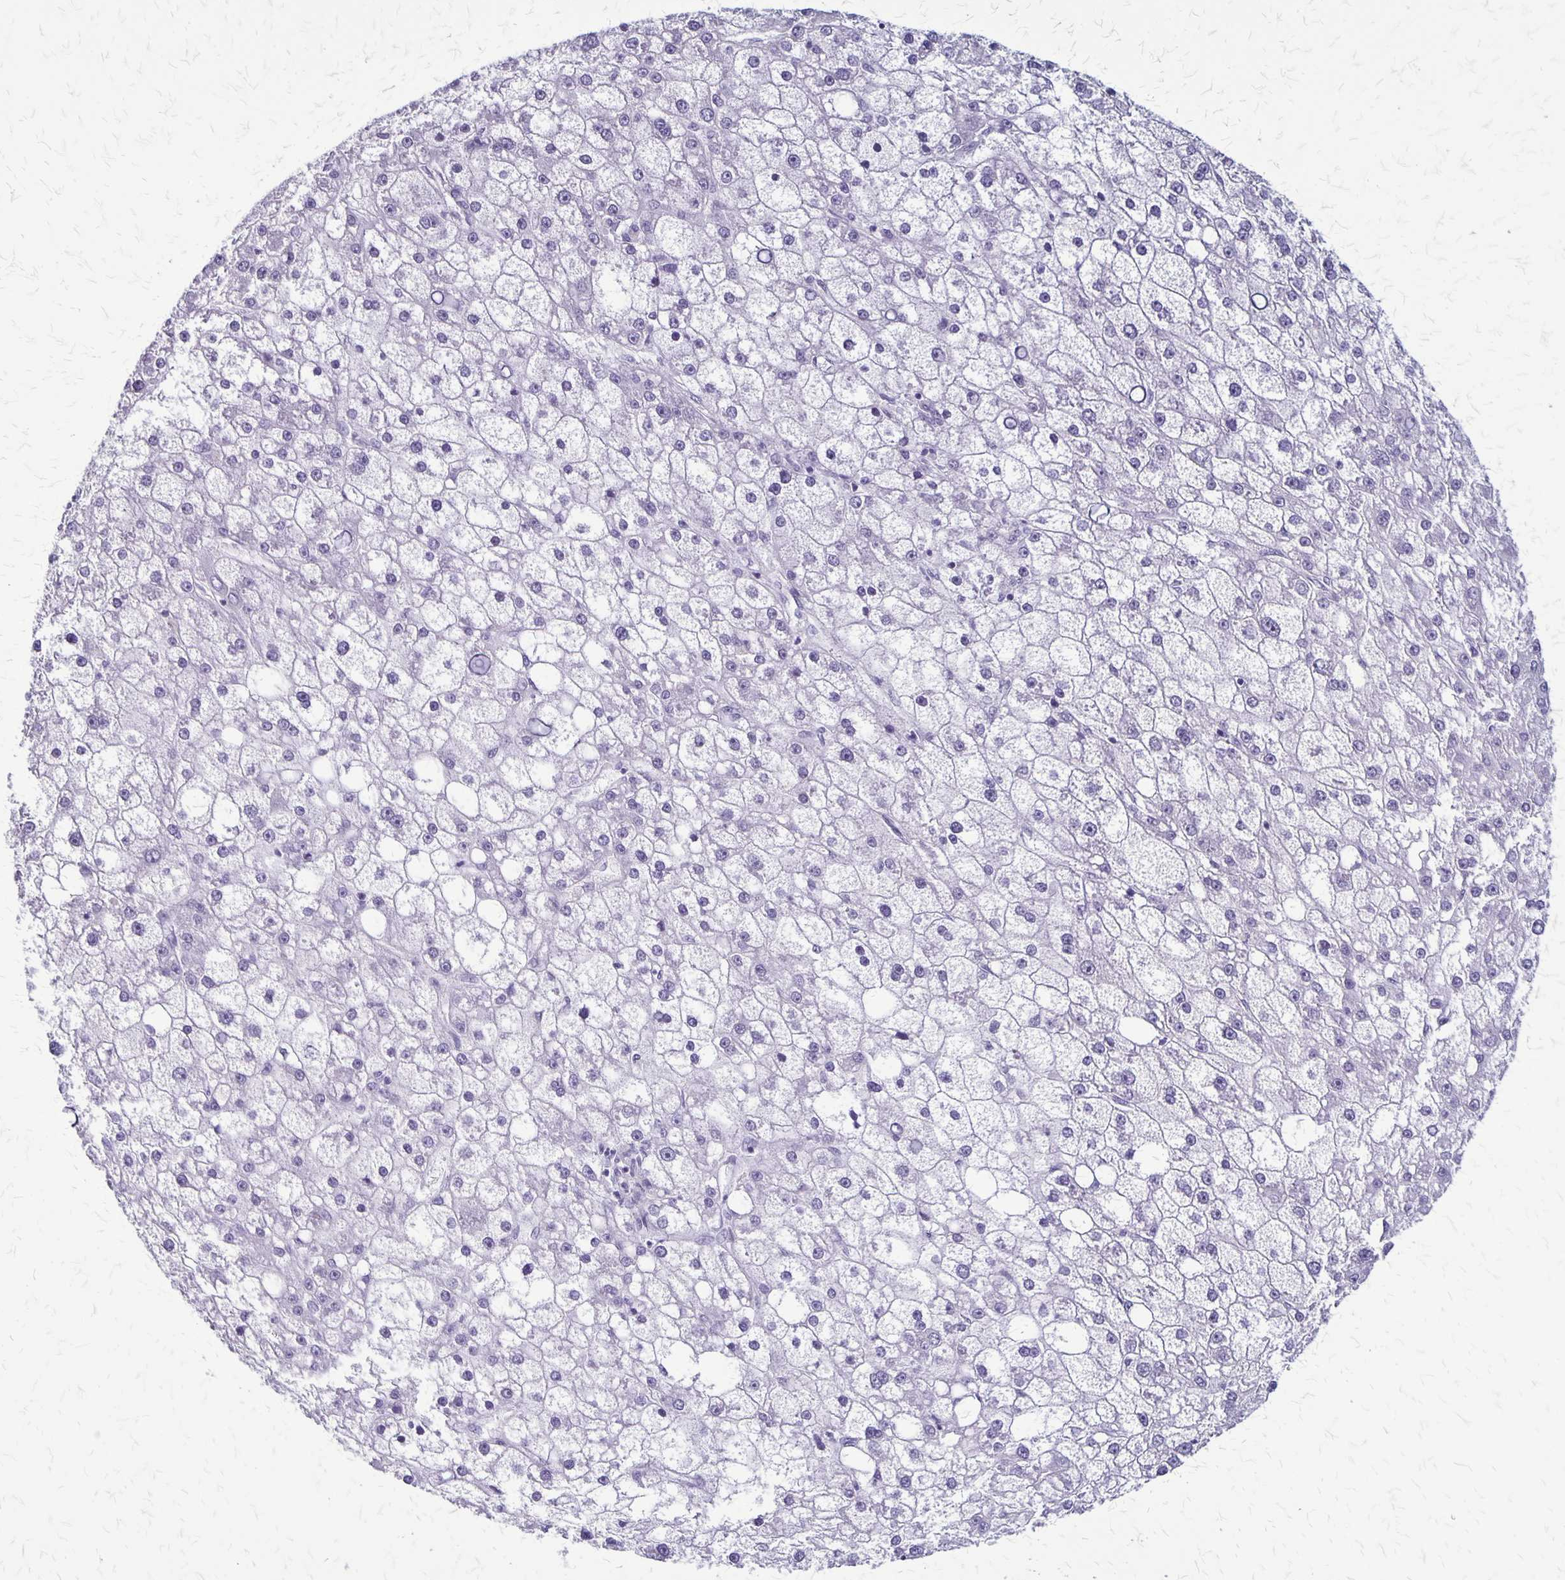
{"staining": {"intensity": "negative", "quantity": "none", "location": "none"}, "tissue": "liver cancer", "cell_type": "Tumor cells", "image_type": "cancer", "snomed": [{"axis": "morphology", "description": "Carcinoma, Hepatocellular, NOS"}, {"axis": "topography", "description": "Liver"}], "caption": "Histopathology image shows no protein positivity in tumor cells of liver hepatocellular carcinoma tissue.", "gene": "PLXNB3", "patient": {"sex": "male", "age": 67}}